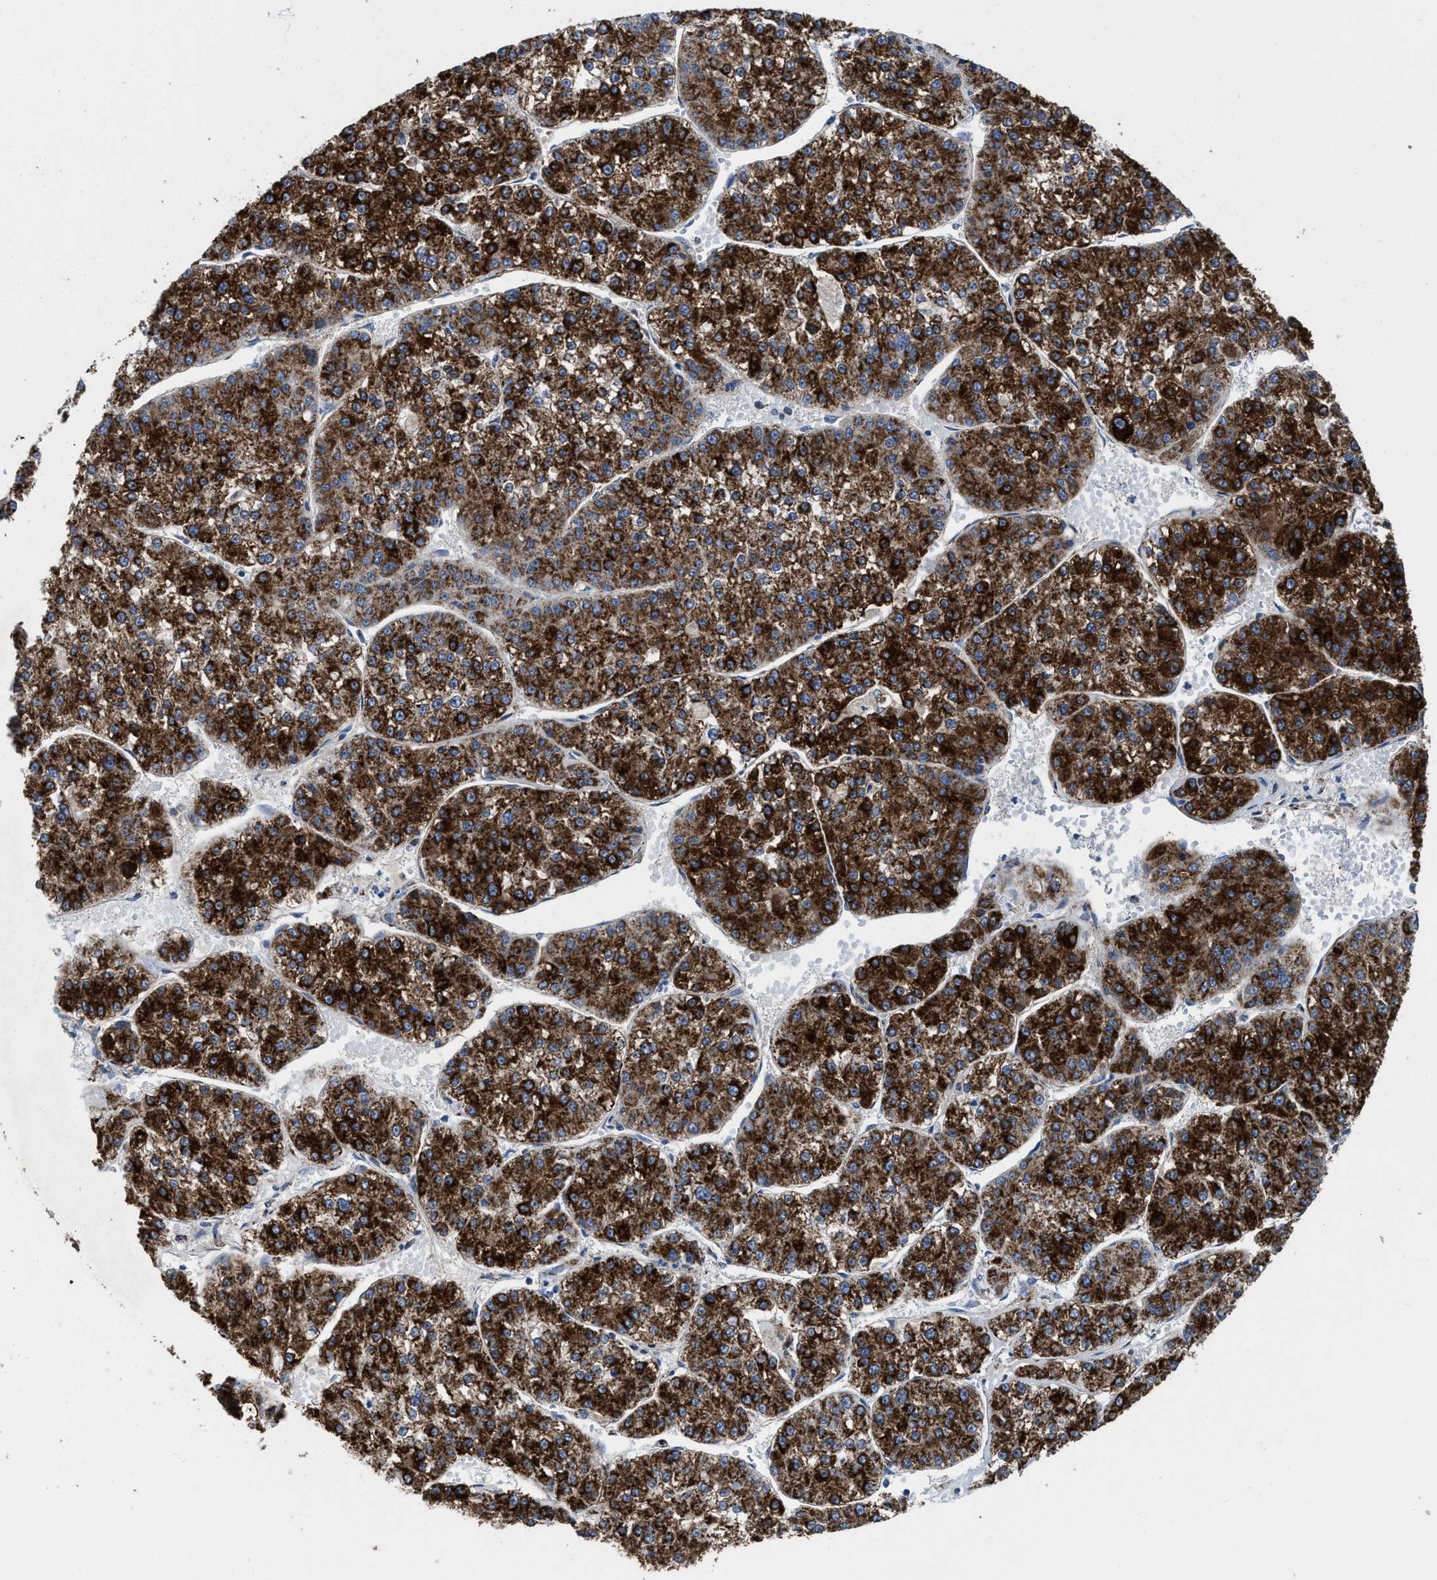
{"staining": {"intensity": "strong", "quantity": ">75%", "location": "cytoplasmic/membranous"}, "tissue": "liver cancer", "cell_type": "Tumor cells", "image_type": "cancer", "snomed": [{"axis": "morphology", "description": "Carcinoma, Hepatocellular, NOS"}, {"axis": "topography", "description": "Liver"}], "caption": "This is a photomicrograph of immunohistochemistry staining of hepatocellular carcinoma (liver), which shows strong expression in the cytoplasmic/membranous of tumor cells.", "gene": "ALDH1B1", "patient": {"sex": "female", "age": 73}}